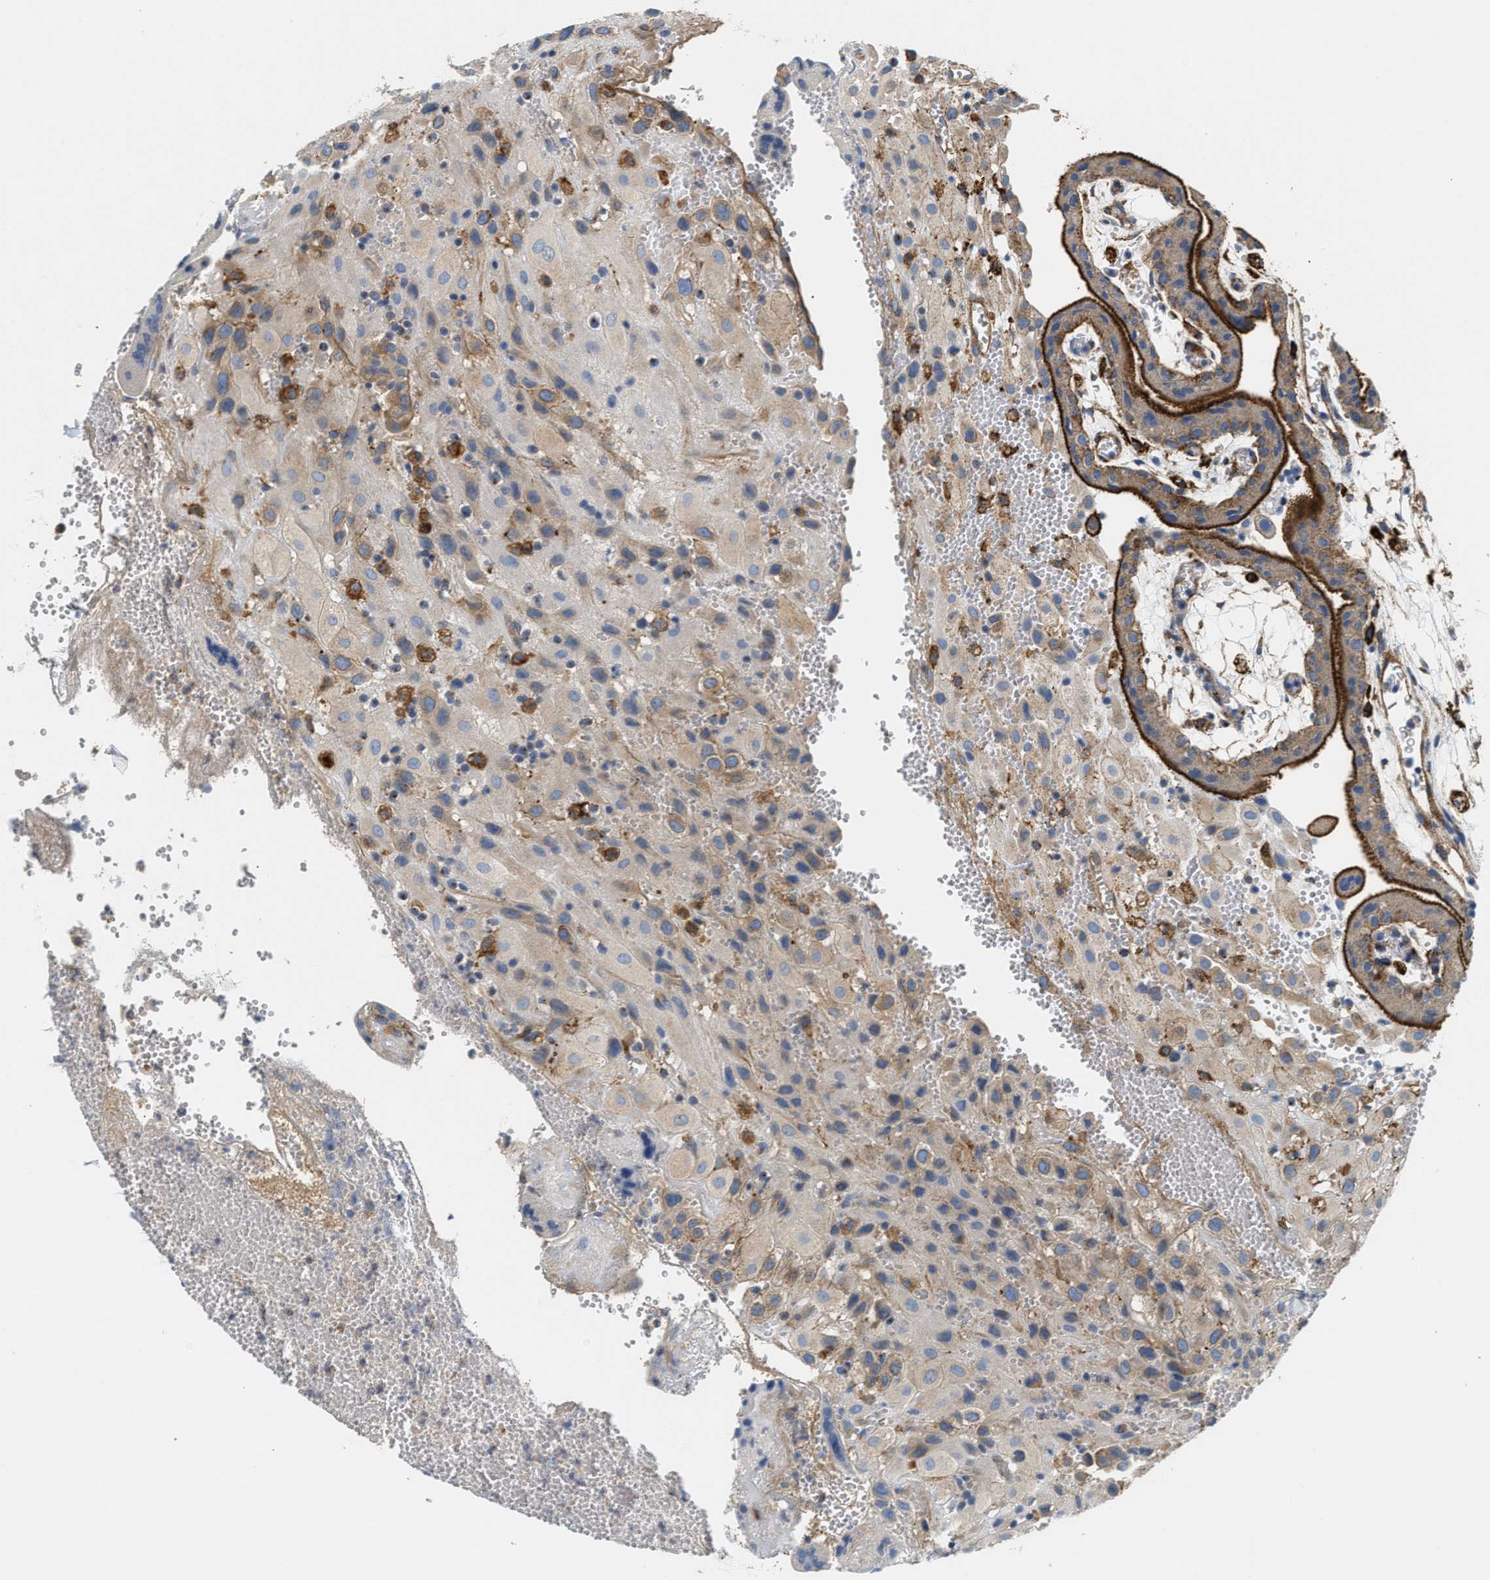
{"staining": {"intensity": "weak", "quantity": "25%-75%", "location": "cytoplasmic/membranous"}, "tissue": "placenta", "cell_type": "Decidual cells", "image_type": "normal", "snomed": [{"axis": "morphology", "description": "Normal tissue, NOS"}, {"axis": "topography", "description": "Placenta"}], "caption": "Immunohistochemical staining of unremarkable placenta shows low levels of weak cytoplasmic/membranous expression in about 25%-75% of decidual cells.", "gene": "NSUN7", "patient": {"sex": "female", "age": 18}}